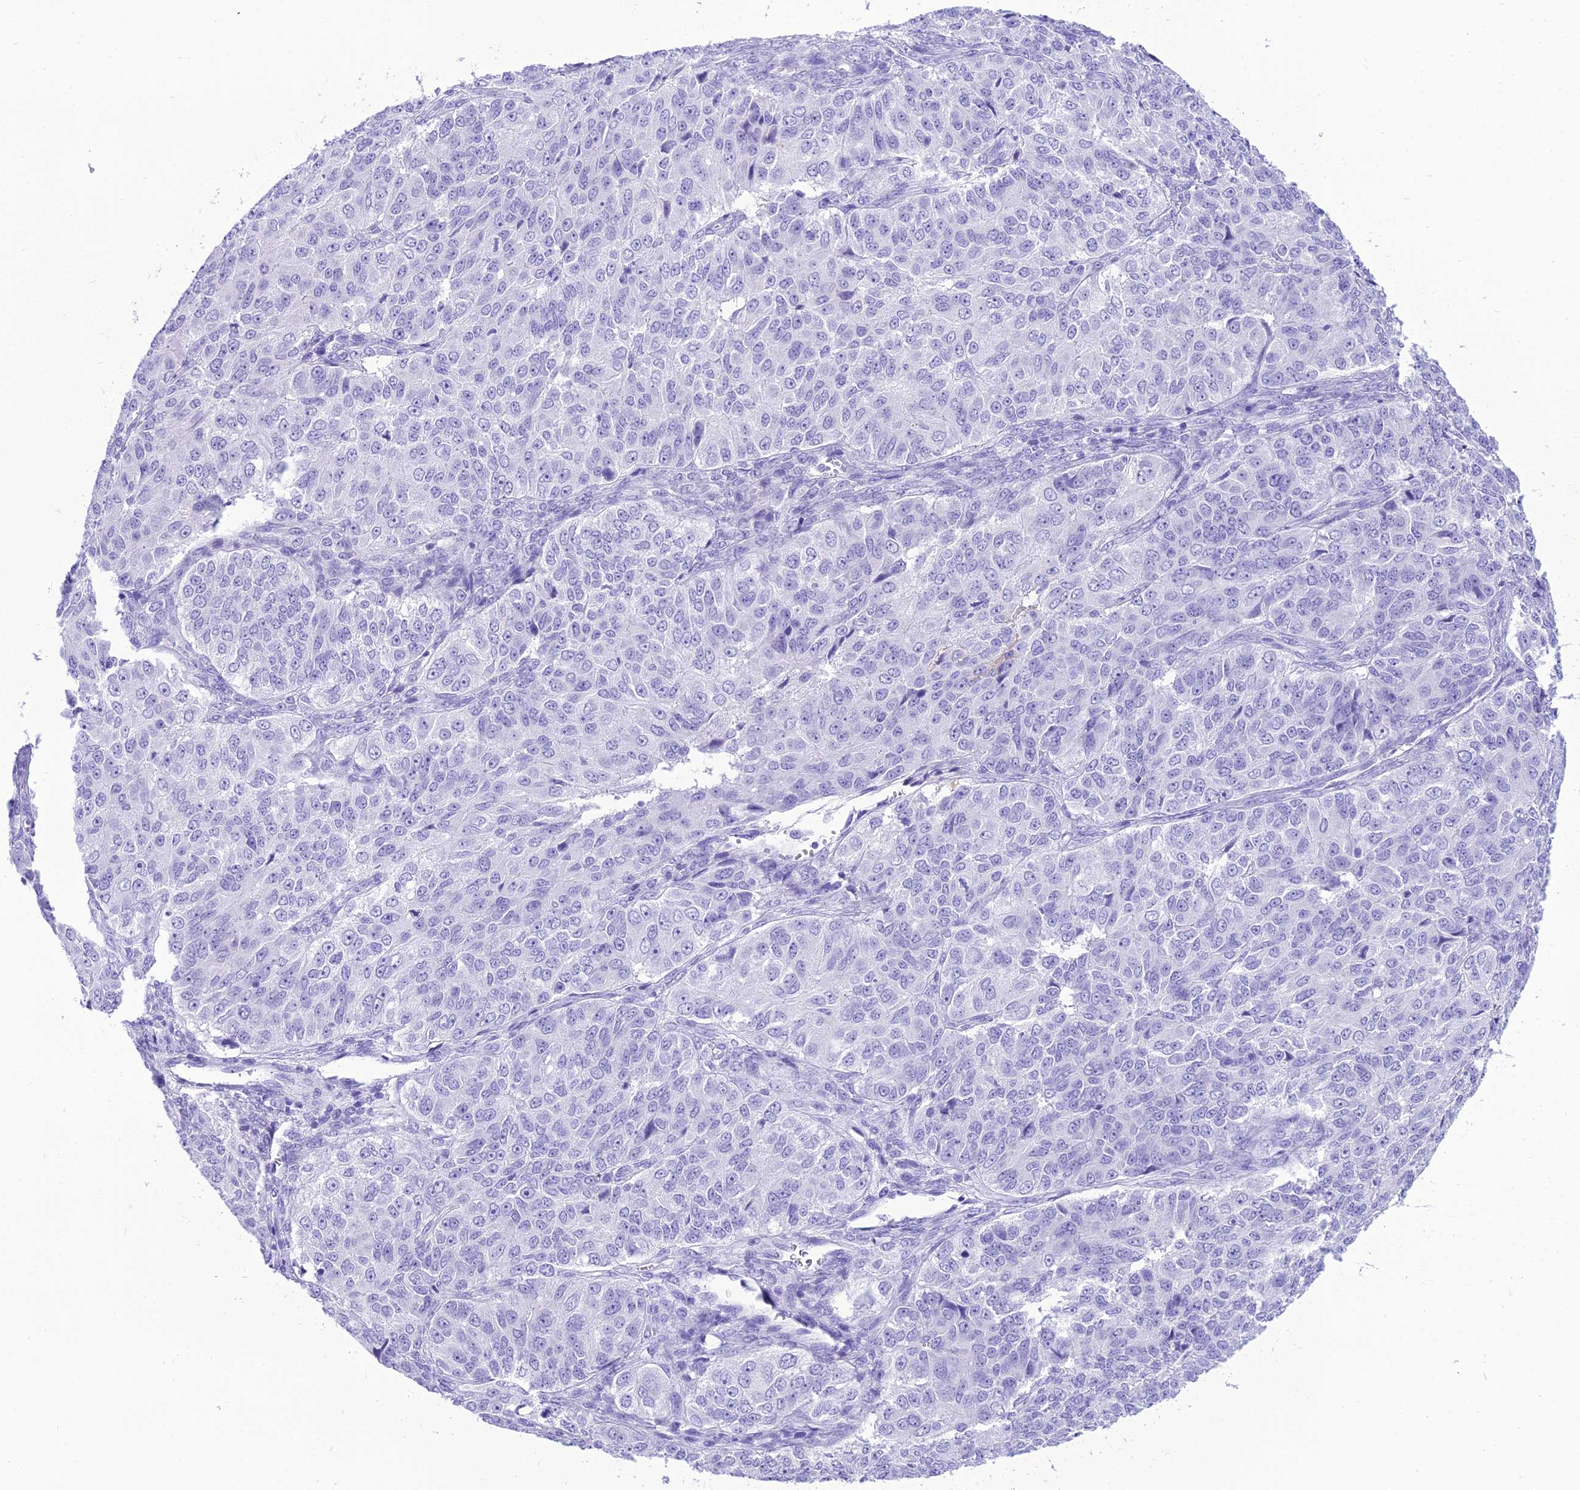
{"staining": {"intensity": "negative", "quantity": "none", "location": "none"}, "tissue": "ovarian cancer", "cell_type": "Tumor cells", "image_type": "cancer", "snomed": [{"axis": "morphology", "description": "Carcinoma, endometroid"}, {"axis": "topography", "description": "Ovary"}], "caption": "This is an immunohistochemistry micrograph of human endometroid carcinoma (ovarian). There is no positivity in tumor cells.", "gene": "PNMA5", "patient": {"sex": "female", "age": 51}}